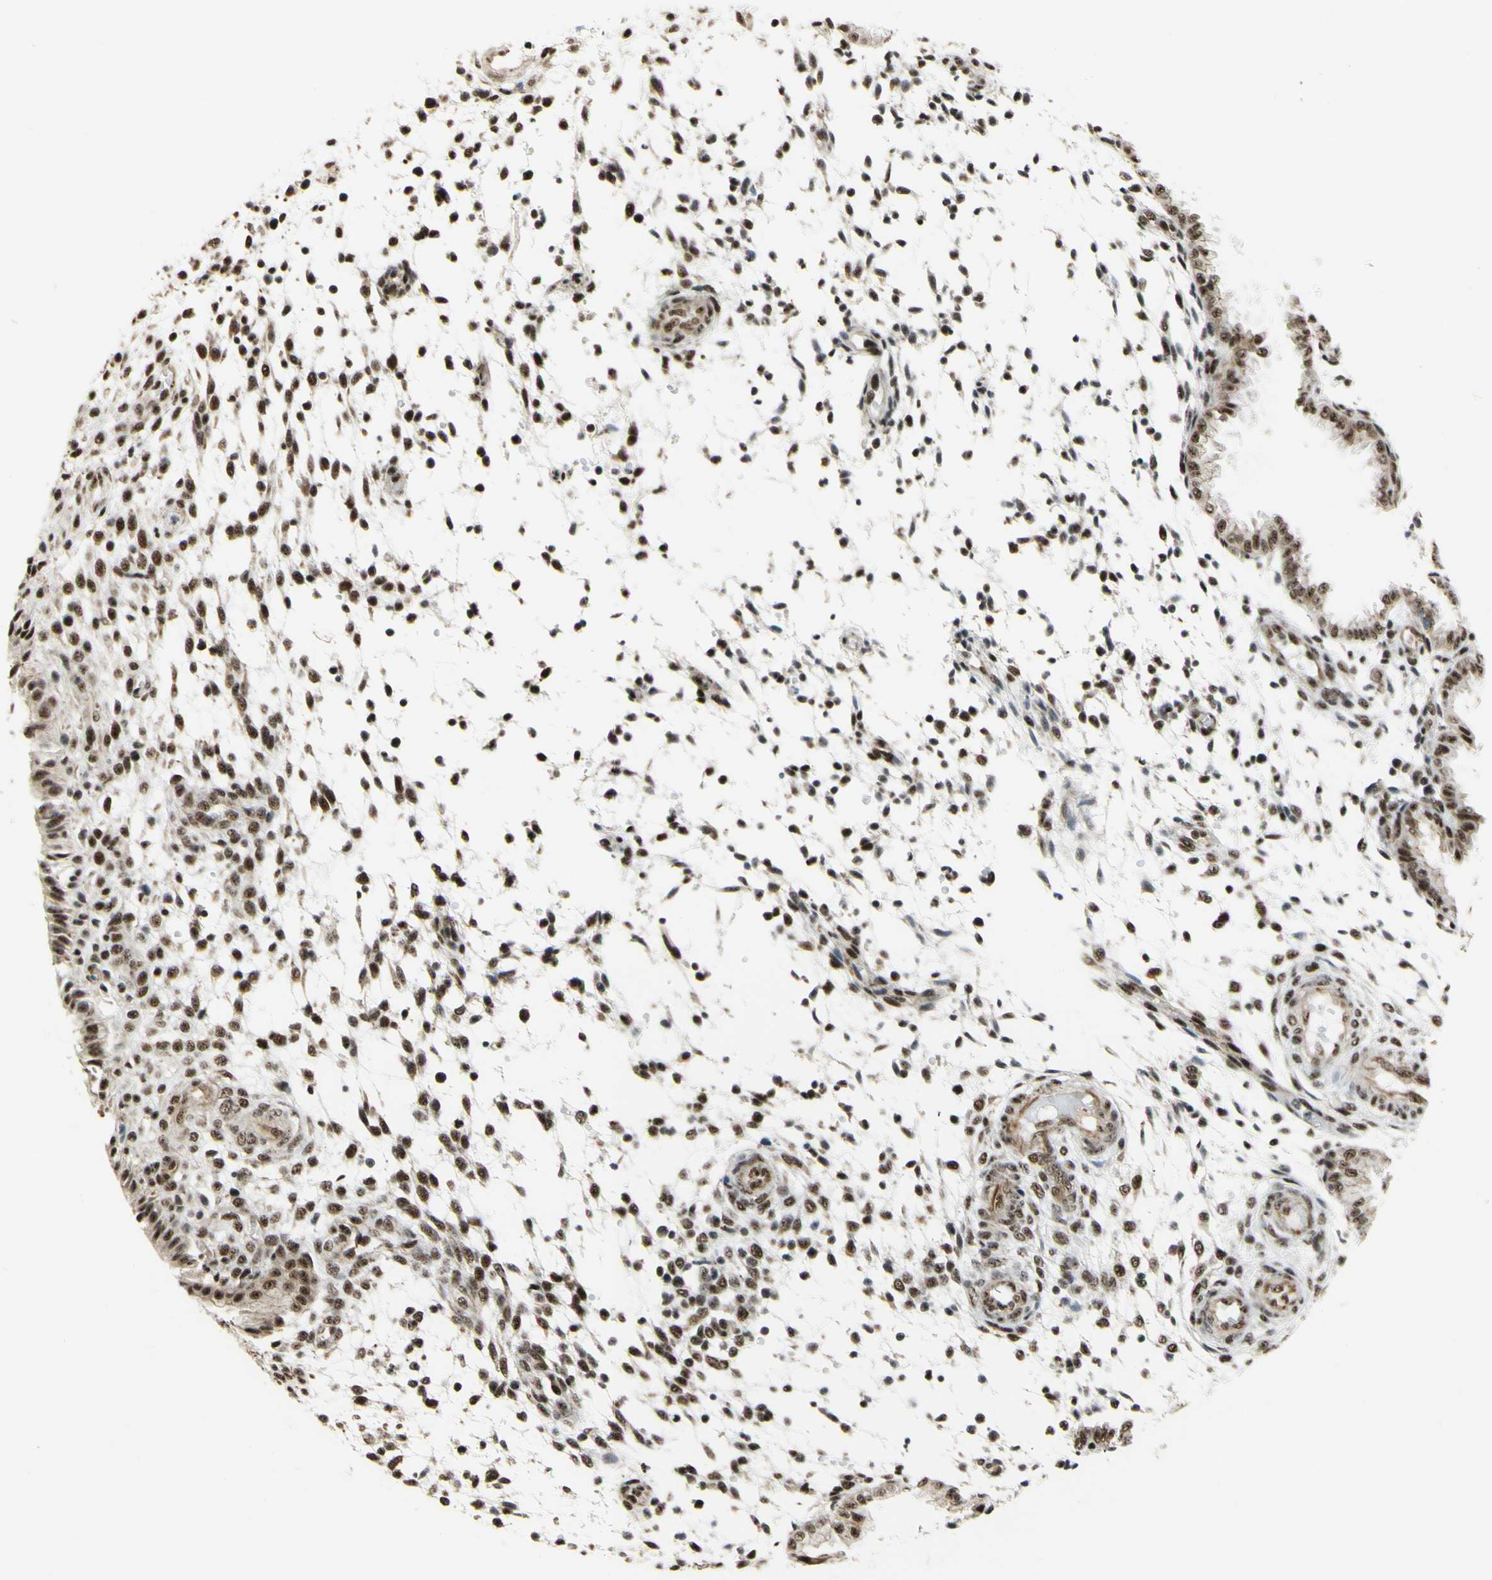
{"staining": {"intensity": "weak", "quantity": ">75%", "location": "nuclear"}, "tissue": "endometrium", "cell_type": "Cells in endometrial stroma", "image_type": "normal", "snomed": [{"axis": "morphology", "description": "Normal tissue, NOS"}, {"axis": "topography", "description": "Endometrium"}], "caption": "A high-resolution image shows immunohistochemistry staining of unremarkable endometrium, which reveals weak nuclear expression in approximately >75% of cells in endometrial stroma. (brown staining indicates protein expression, while blue staining denotes nuclei).", "gene": "SAP18", "patient": {"sex": "female", "age": 33}}